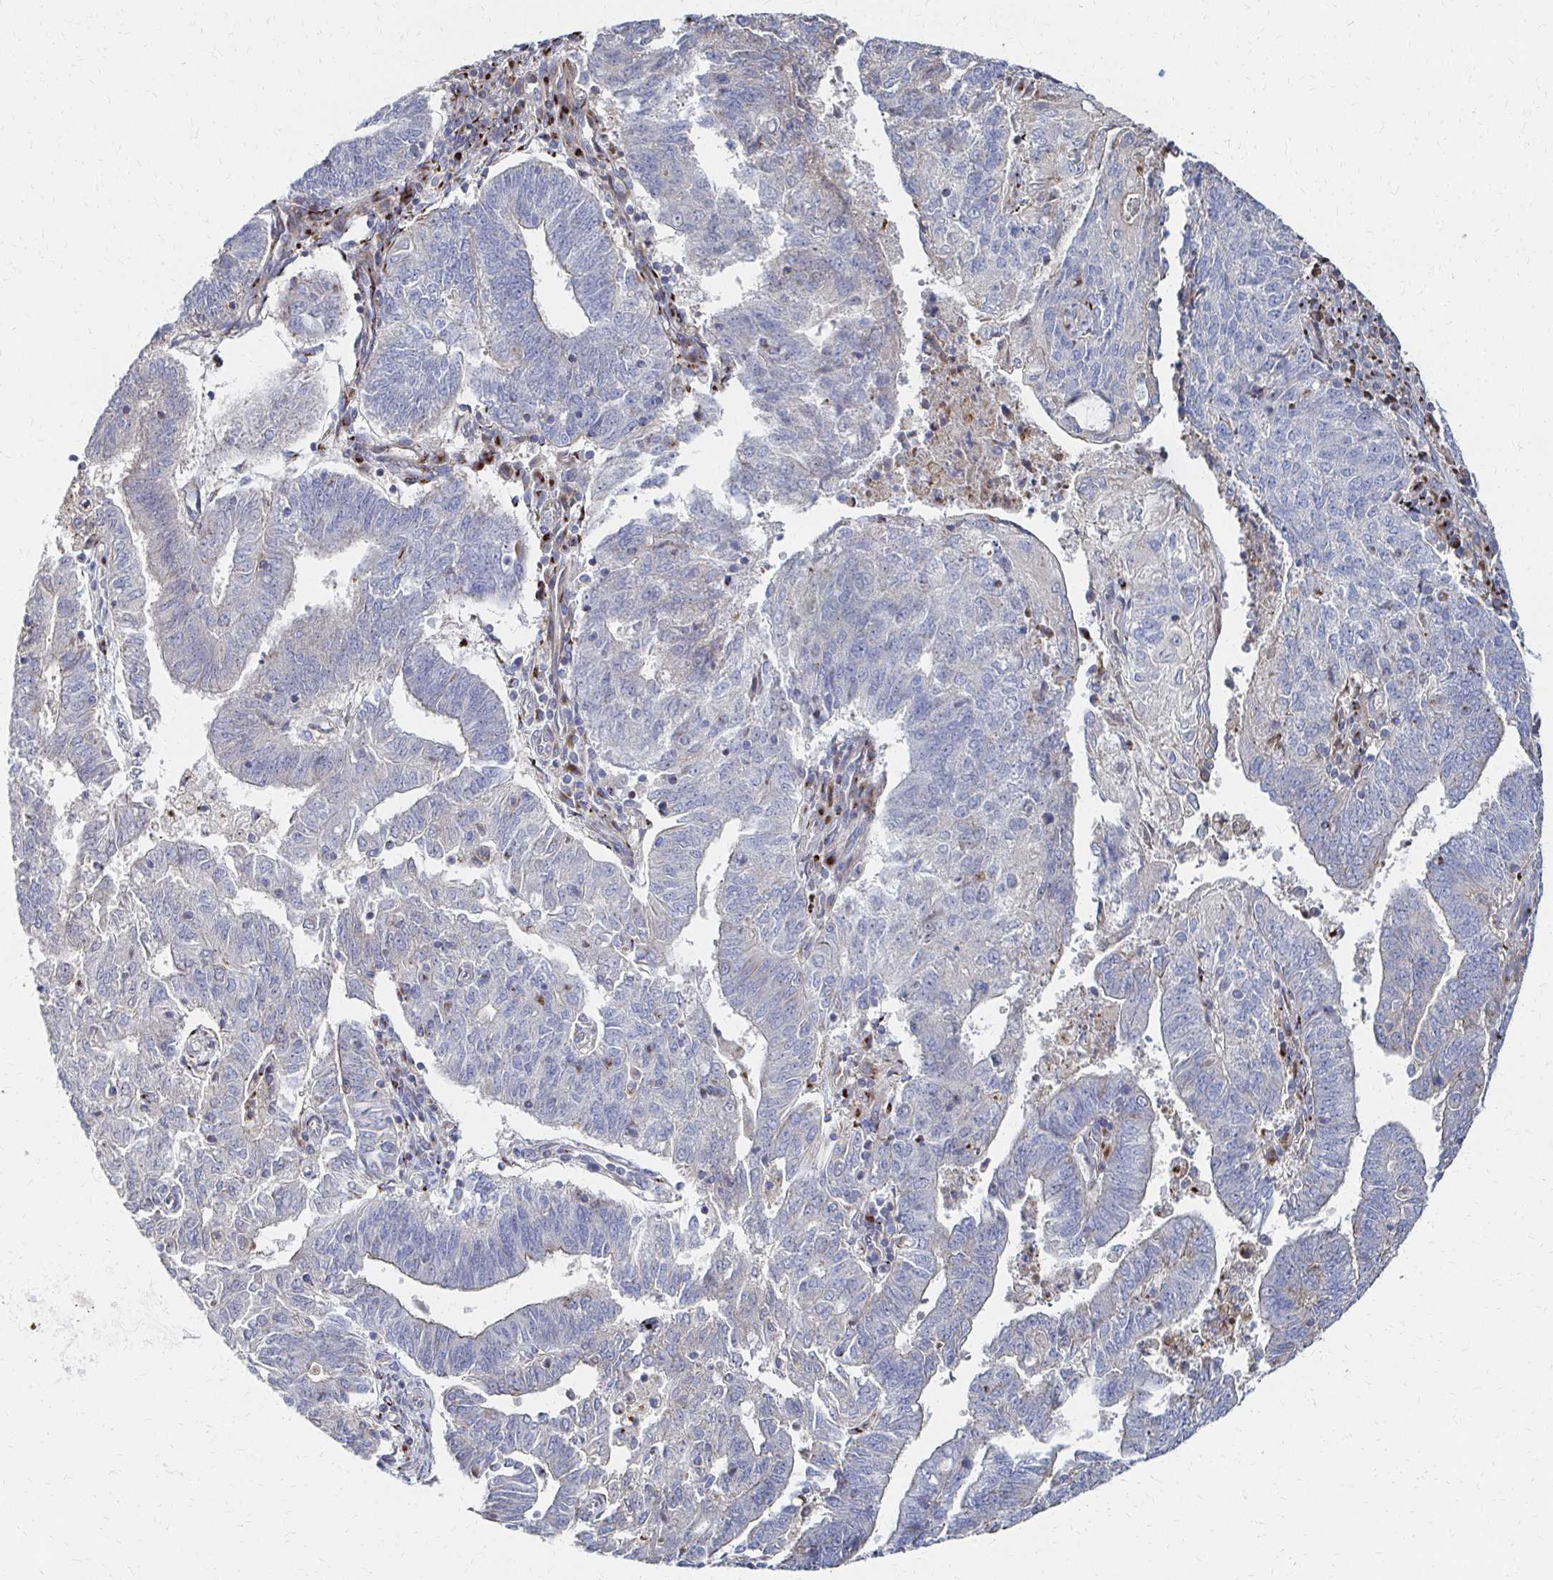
{"staining": {"intensity": "negative", "quantity": "none", "location": "none"}, "tissue": "endometrial cancer", "cell_type": "Tumor cells", "image_type": "cancer", "snomed": [{"axis": "morphology", "description": "Adenocarcinoma, NOS"}, {"axis": "topography", "description": "Endometrium"}], "caption": "IHC of human endometrial cancer reveals no positivity in tumor cells.", "gene": "MAN1A1", "patient": {"sex": "female", "age": 82}}